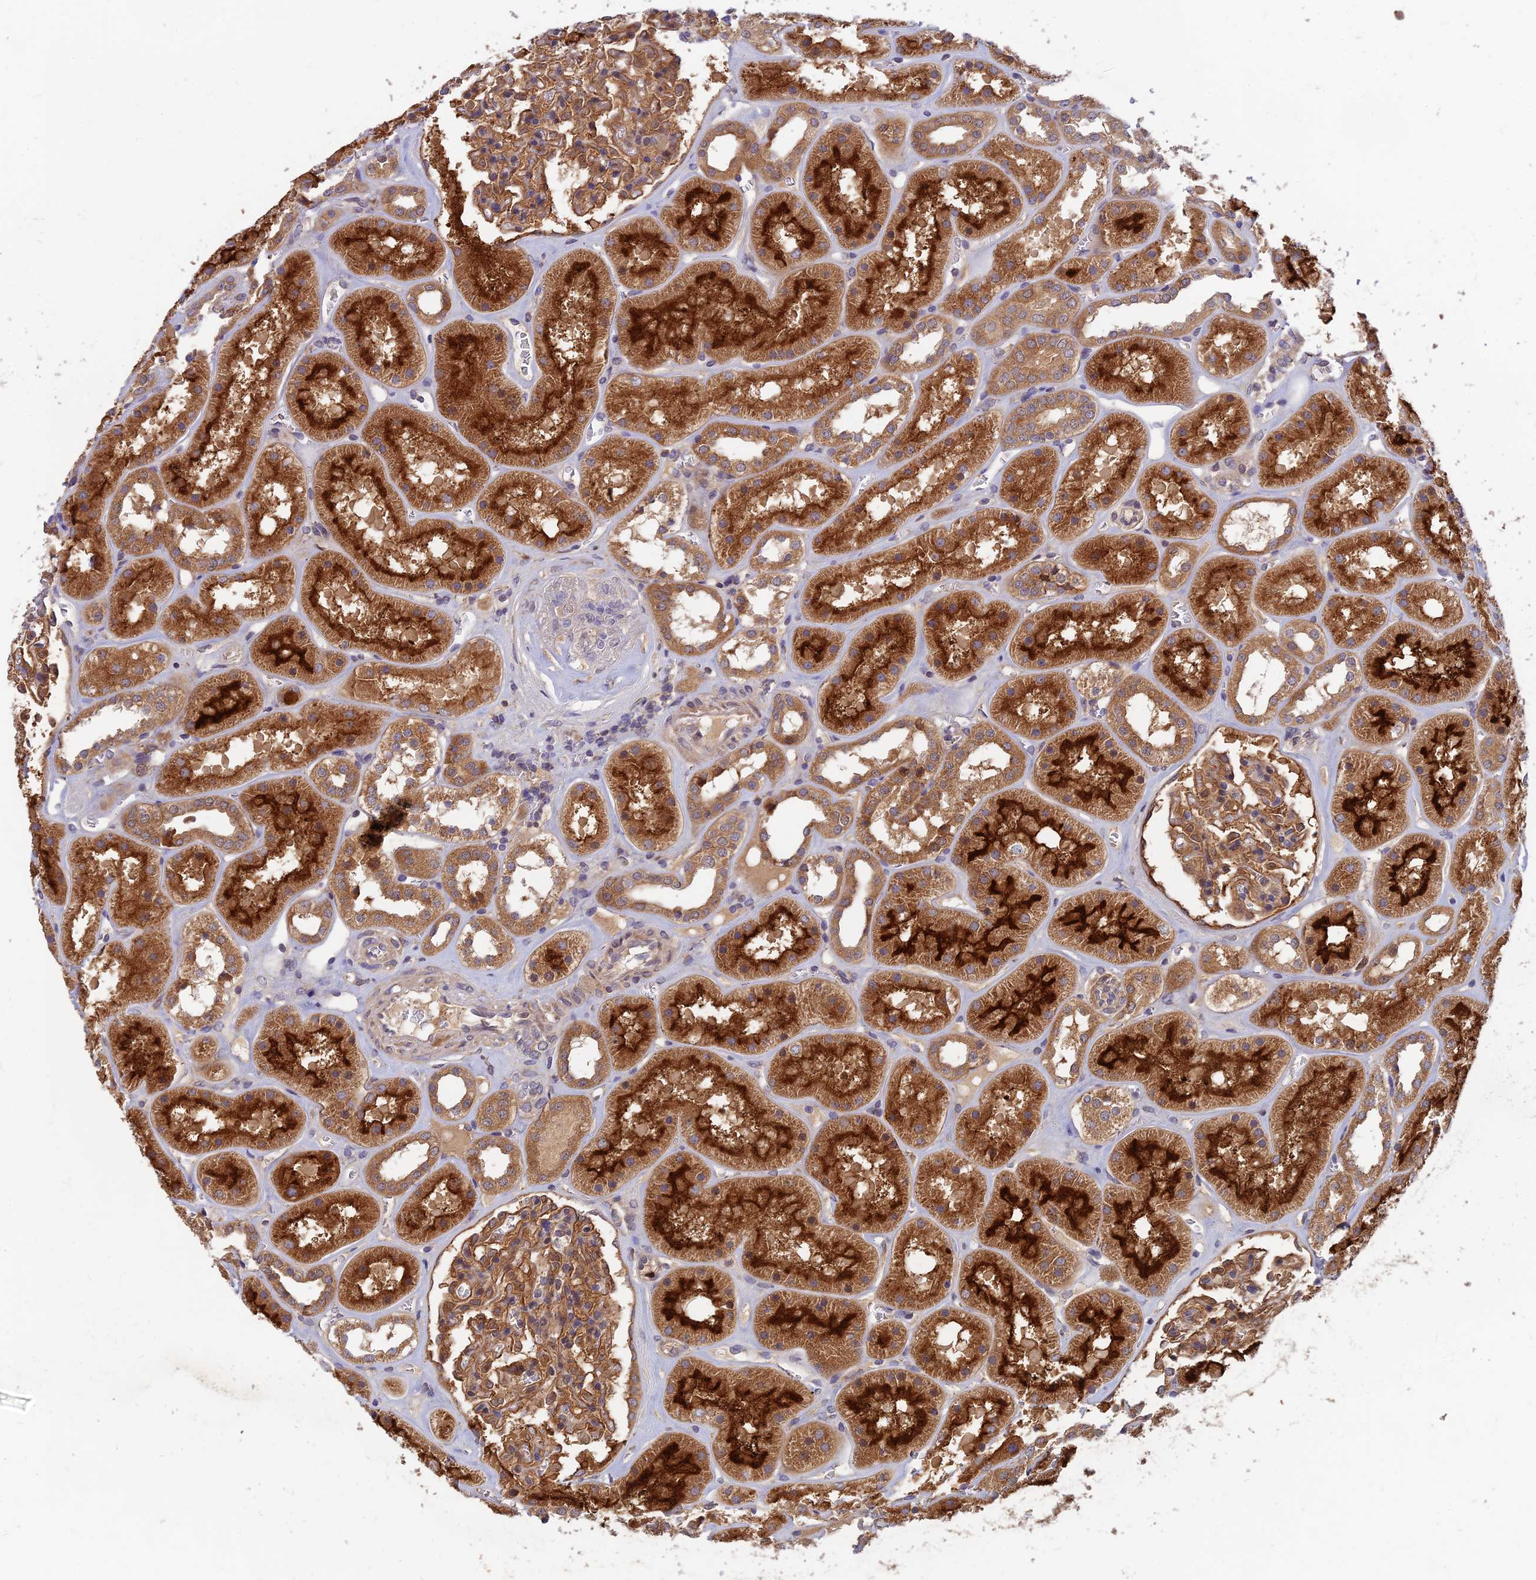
{"staining": {"intensity": "moderate", "quantity": ">75%", "location": "cytoplasmic/membranous"}, "tissue": "kidney", "cell_type": "Cells in glomeruli", "image_type": "normal", "snomed": [{"axis": "morphology", "description": "Normal tissue, NOS"}, {"axis": "topography", "description": "Kidney"}], "caption": "IHC (DAB (3,3'-diaminobenzidine)) staining of unremarkable human kidney demonstrates moderate cytoplasmic/membranous protein positivity in approximately >75% of cells in glomeruli.", "gene": "FAM151B", "patient": {"sex": "female", "age": 41}}